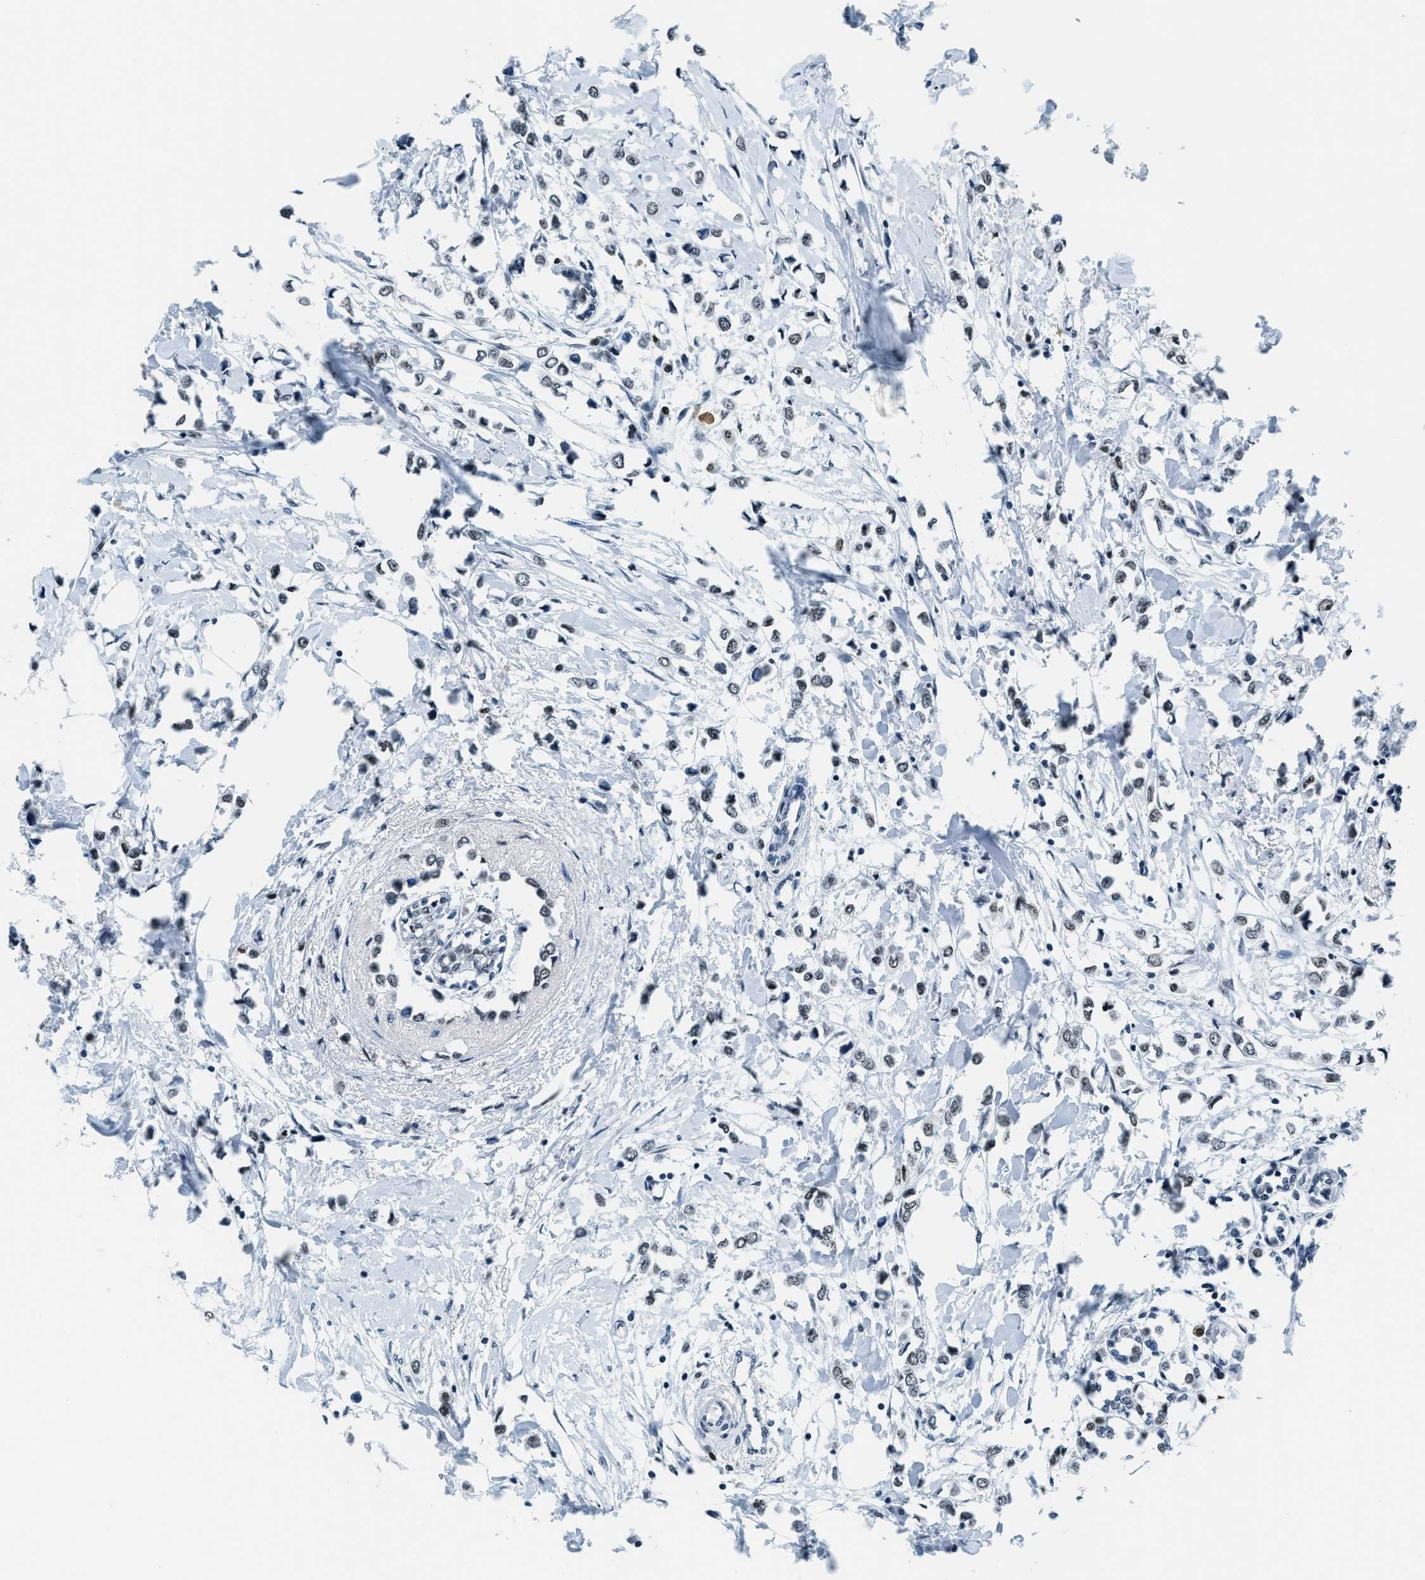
{"staining": {"intensity": "weak", "quantity": "<25%", "location": "nuclear"}, "tissue": "breast cancer", "cell_type": "Tumor cells", "image_type": "cancer", "snomed": [{"axis": "morphology", "description": "Lobular carcinoma"}, {"axis": "topography", "description": "Breast"}], "caption": "Protein analysis of breast cancer (lobular carcinoma) displays no significant positivity in tumor cells.", "gene": "TOP1", "patient": {"sex": "female", "age": 51}}